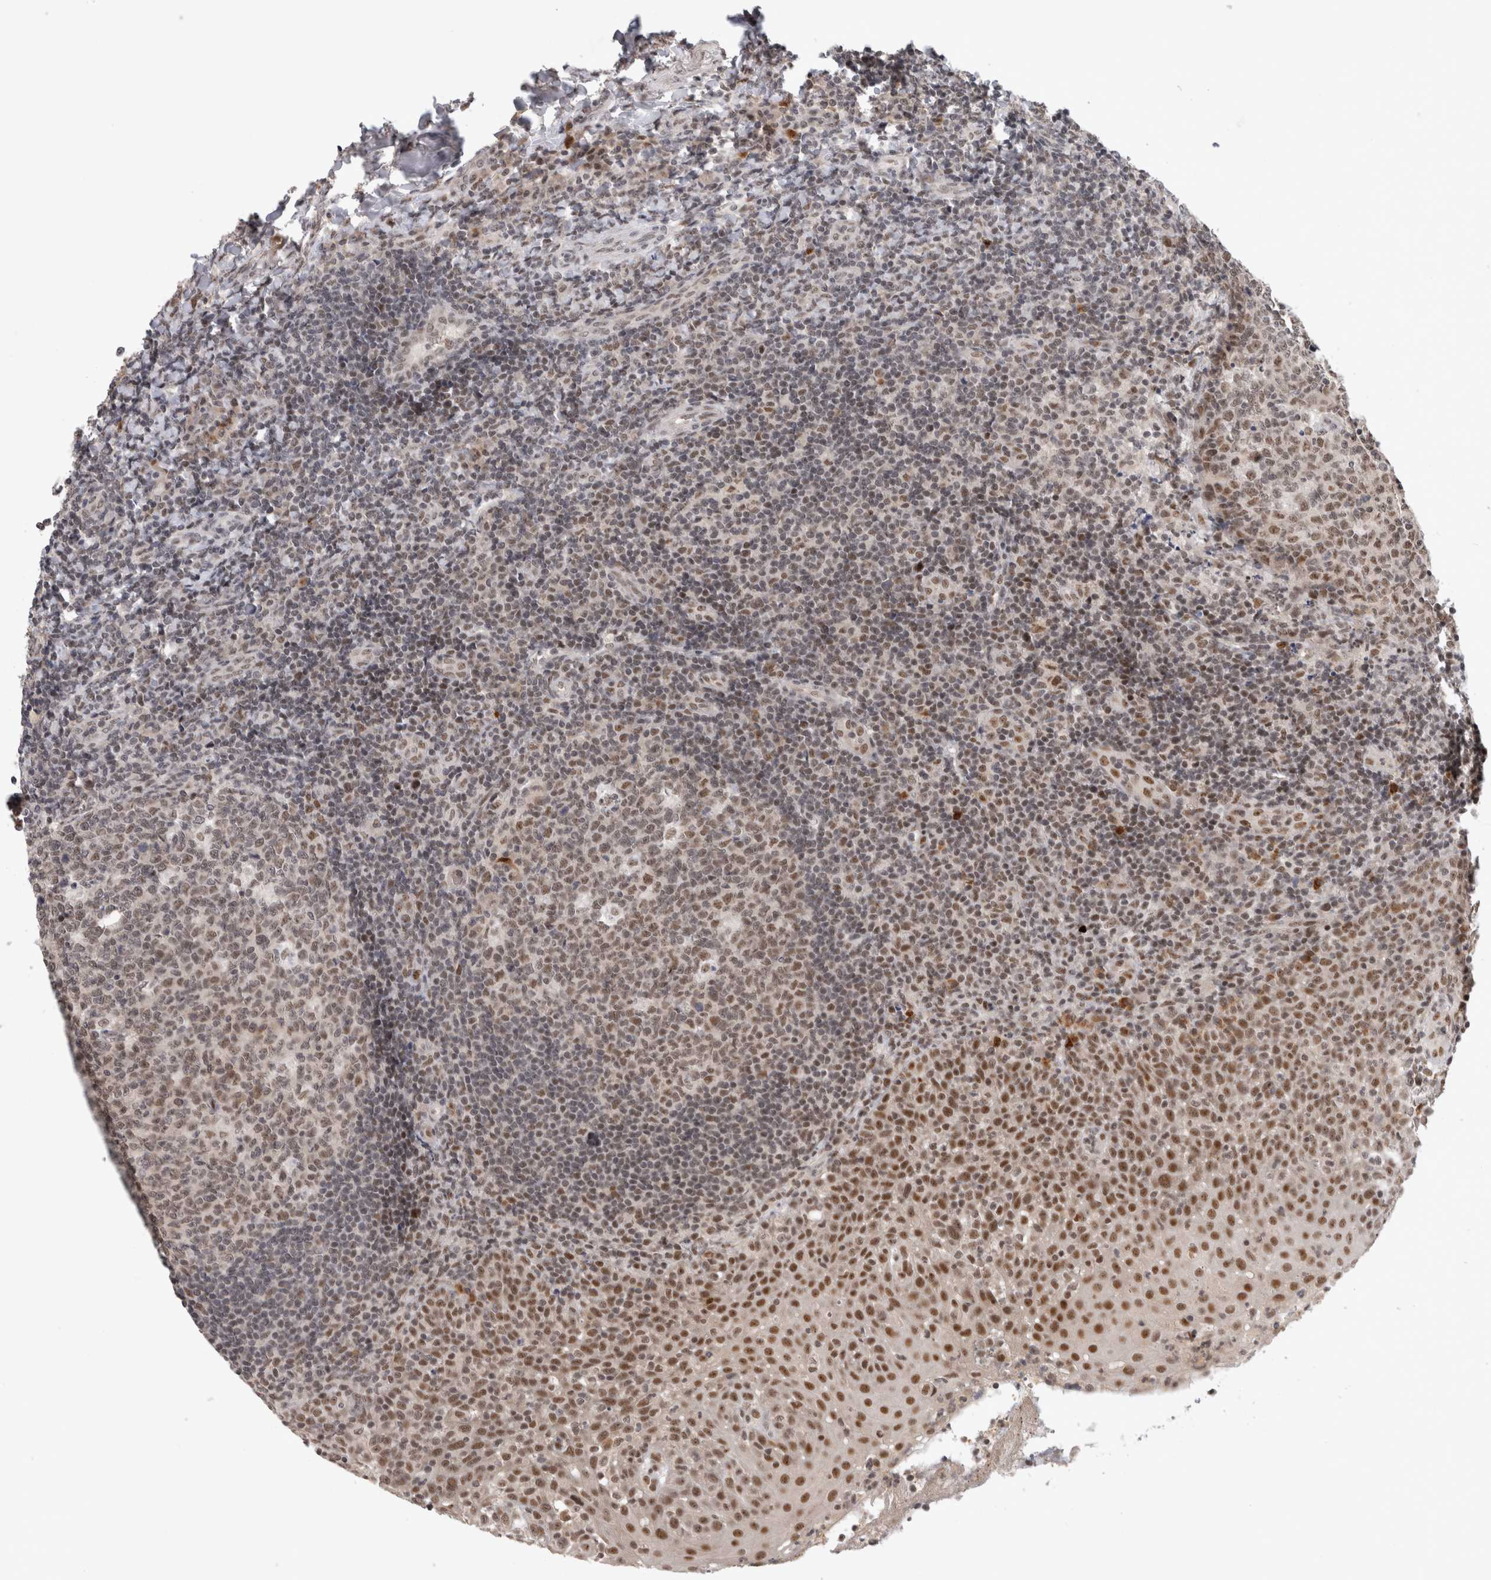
{"staining": {"intensity": "weak", "quantity": ">75%", "location": "nuclear"}, "tissue": "tonsil", "cell_type": "Germinal center cells", "image_type": "normal", "snomed": [{"axis": "morphology", "description": "Normal tissue, NOS"}, {"axis": "topography", "description": "Tonsil"}], "caption": "Germinal center cells demonstrate low levels of weak nuclear expression in approximately >75% of cells in unremarkable tonsil. Nuclei are stained in blue.", "gene": "HESX1", "patient": {"sex": "female", "age": 19}}